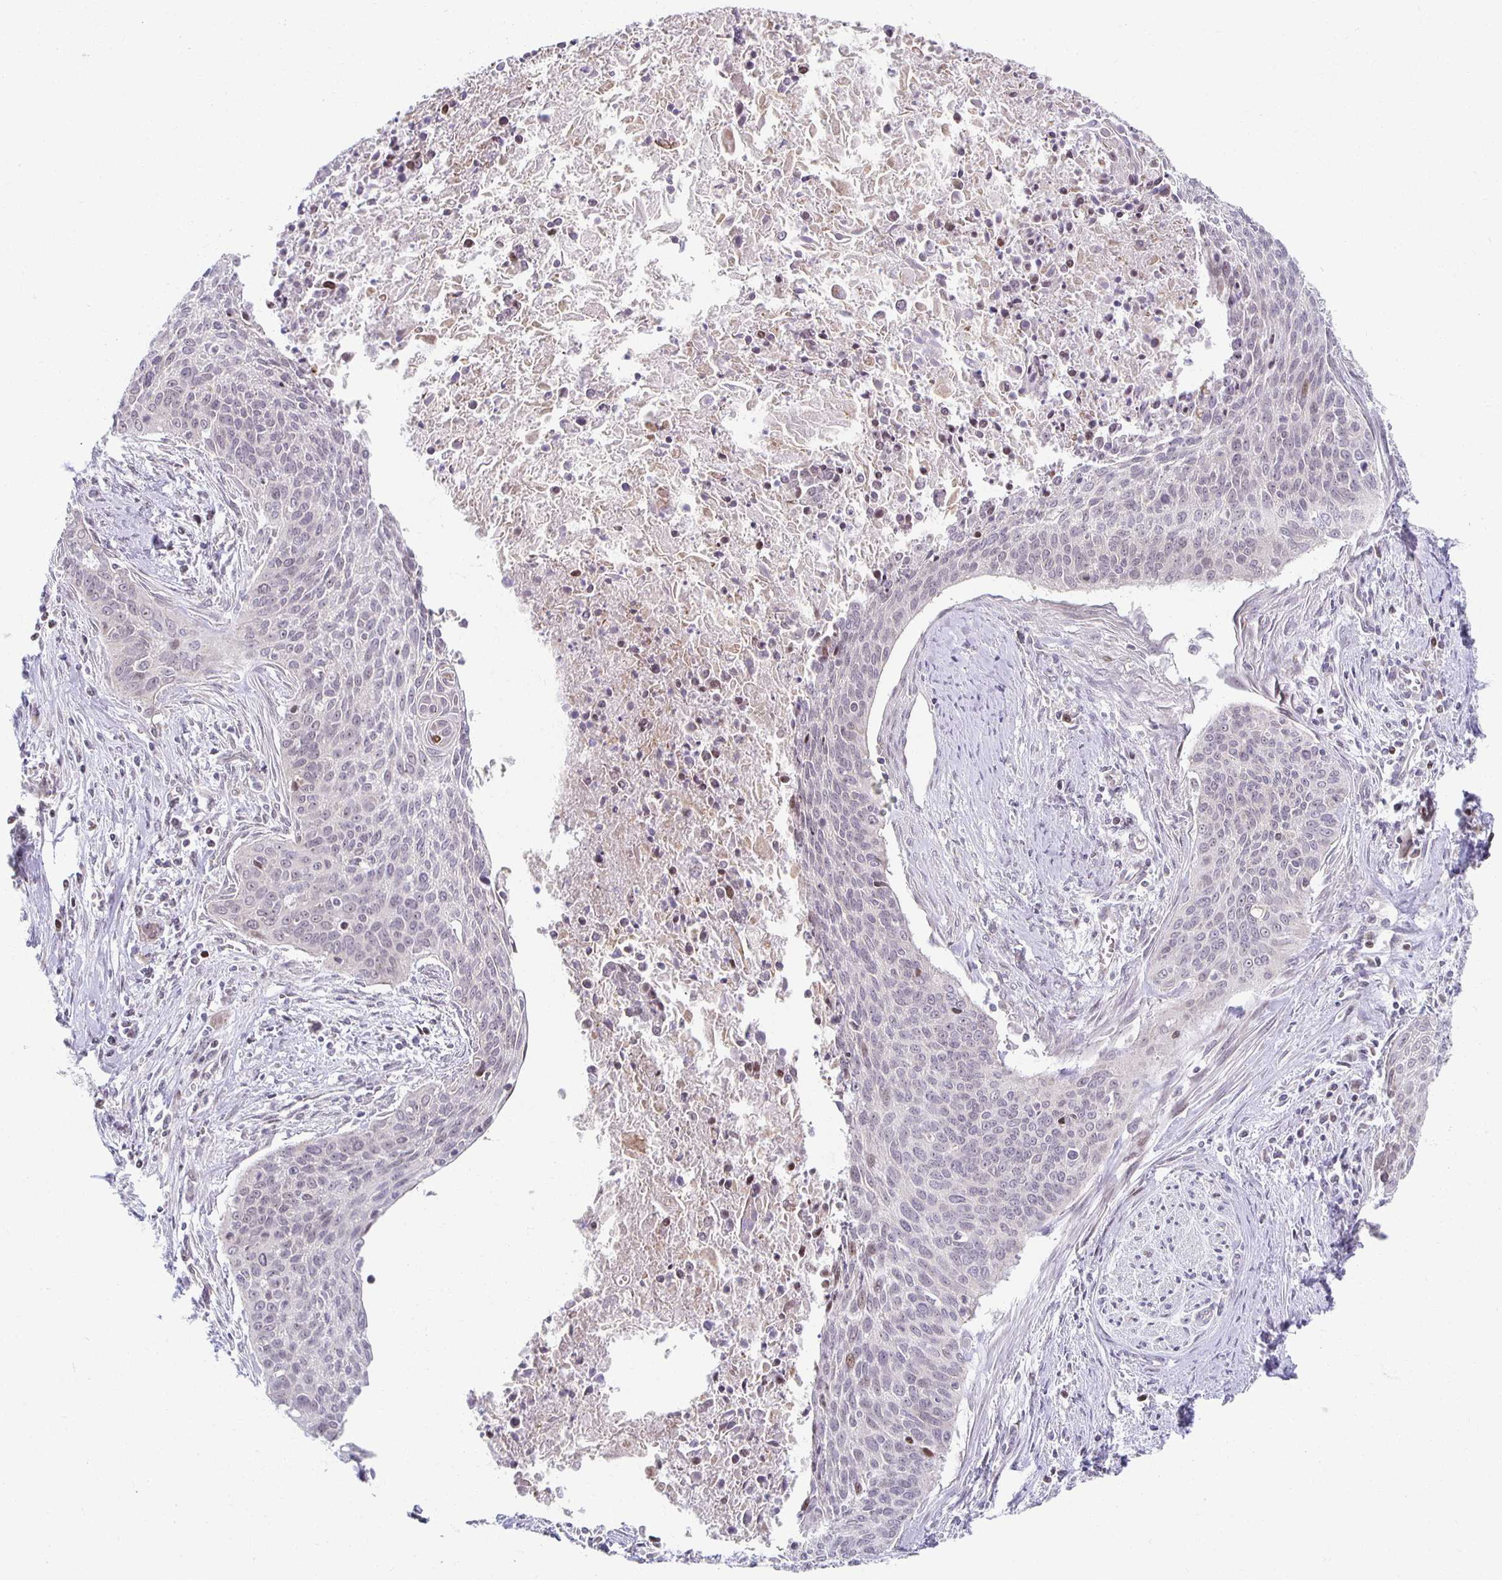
{"staining": {"intensity": "moderate", "quantity": "<25%", "location": "nuclear"}, "tissue": "cervical cancer", "cell_type": "Tumor cells", "image_type": "cancer", "snomed": [{"axis": "morphology", "description": "Squamous cell carcinoma, NOS"}, {"axis": "topography", "description": "Cervix"}], "caption": "The histopathology image exhibits immunohistochemical staining of cervical cancer (squamous cell carcinoma). There is moderate nuclear staining is seen in approximately <25% of tumor cells. (Stains: DAB (3,3'-diaminobenzidine) in brown, nuclei in blue, Microscopy: brightfield microscopy at high magnification).", "gene": "HCFC1R1", "patient": {"sex": "female", "age": 55}}